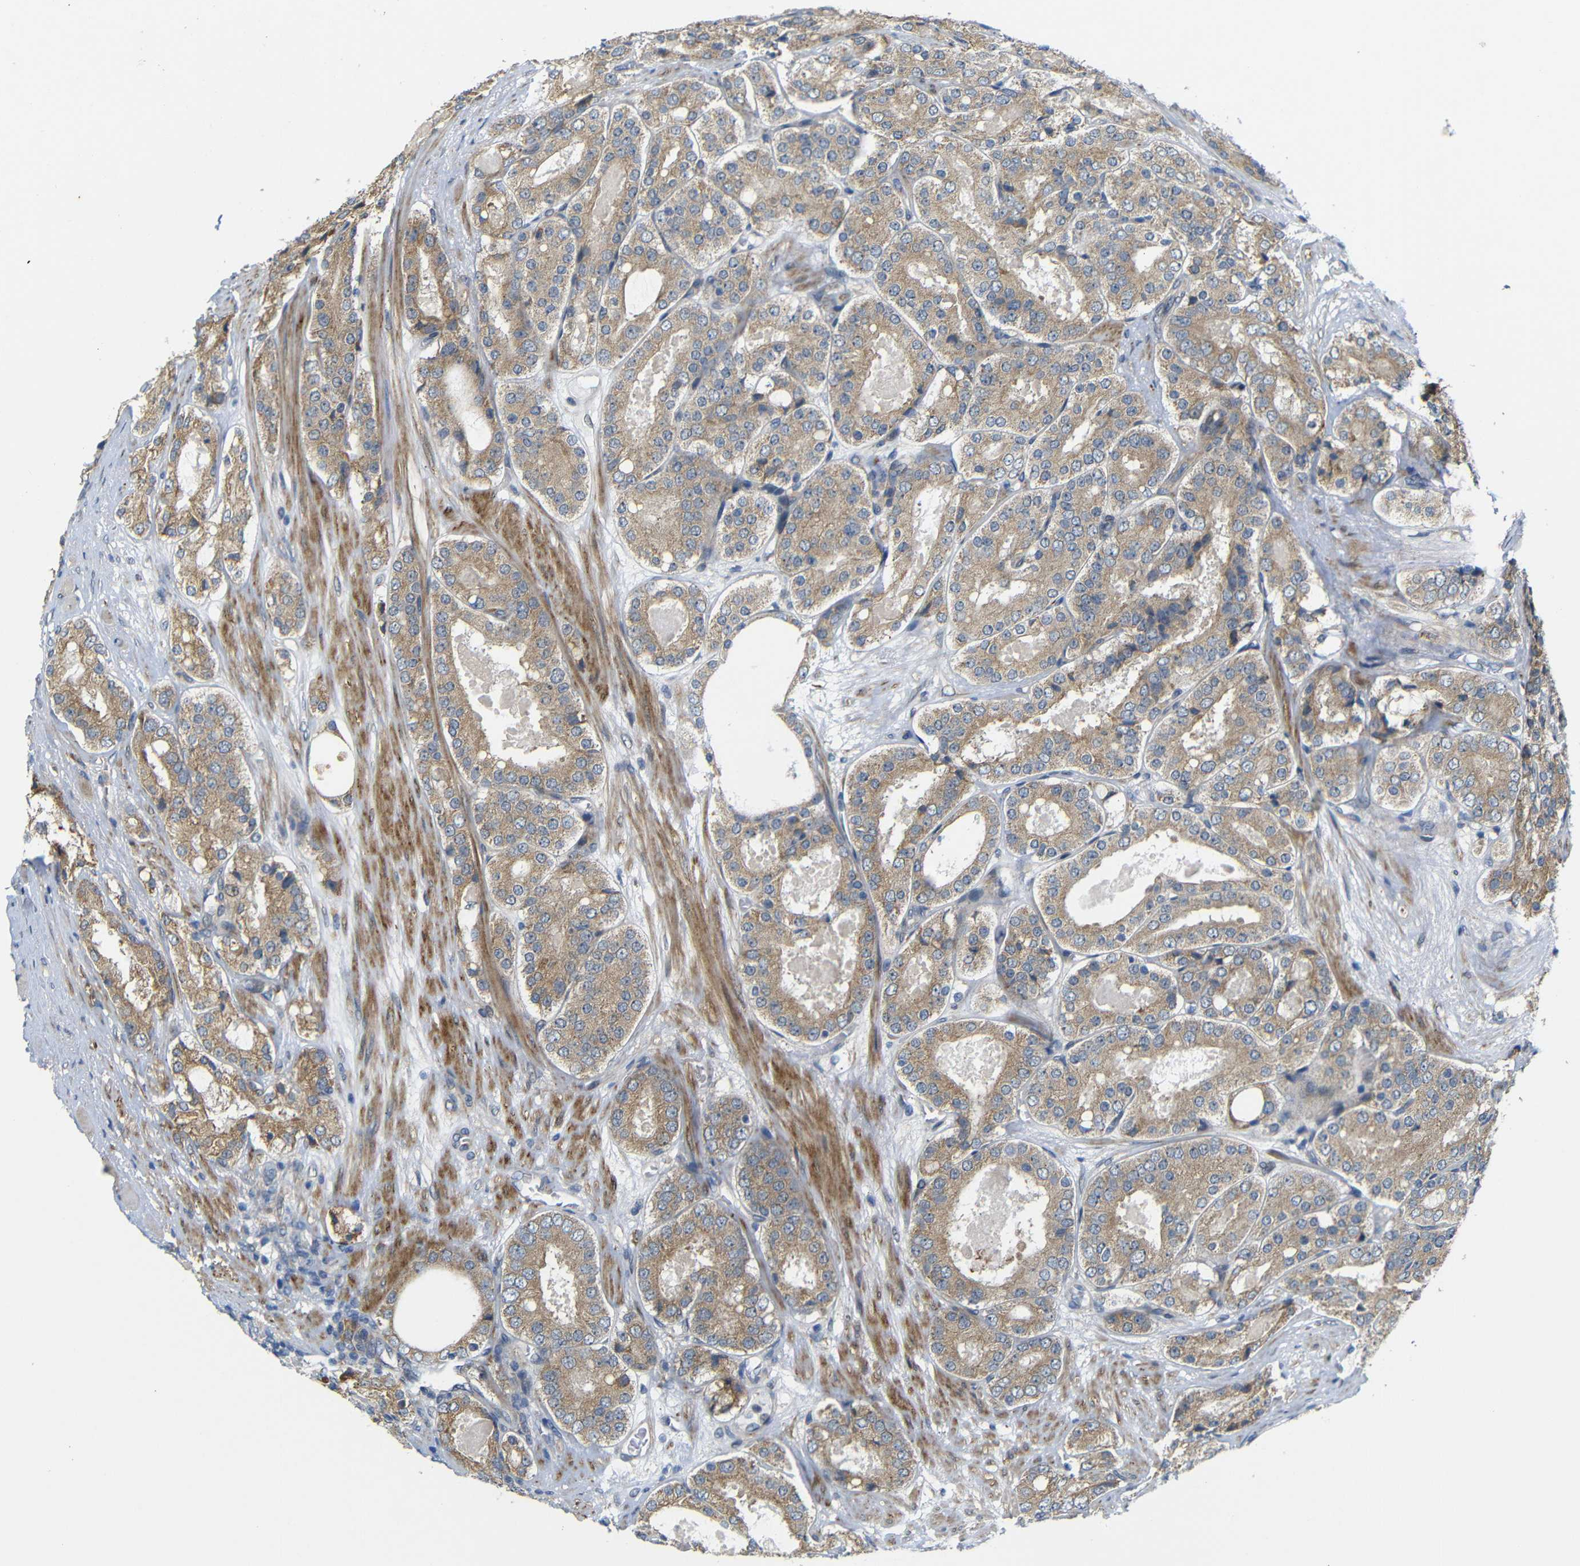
{"staining": {"intensity": "weak", "quantity": ">75%", "location": "cytoplasmic/membranous"}, "tissue": "prostate cancer", "cell_type": "Tumor cells", "image_type": "cancer", "snomed": [{"axis": "morphology", "description": "Adenocarcinoma, High grade"}, {"axis": "topography", "description": "Prostate"}], "caption": "Immunohistochemistry (DAB) staining of human prostate cancer (high-grade adenocarcinoma) demonstrates weak cytoplasmic/membranous protein staining in approximately >75% of tumor cells. (Stains: DAB (3,3'-diaminobenzidine) in brown, nuclei in blue, Microscopy: brightfield microscopy at high magnification).", "gene": "P3H2", "patient": {"sex": "male", "age": 65}}